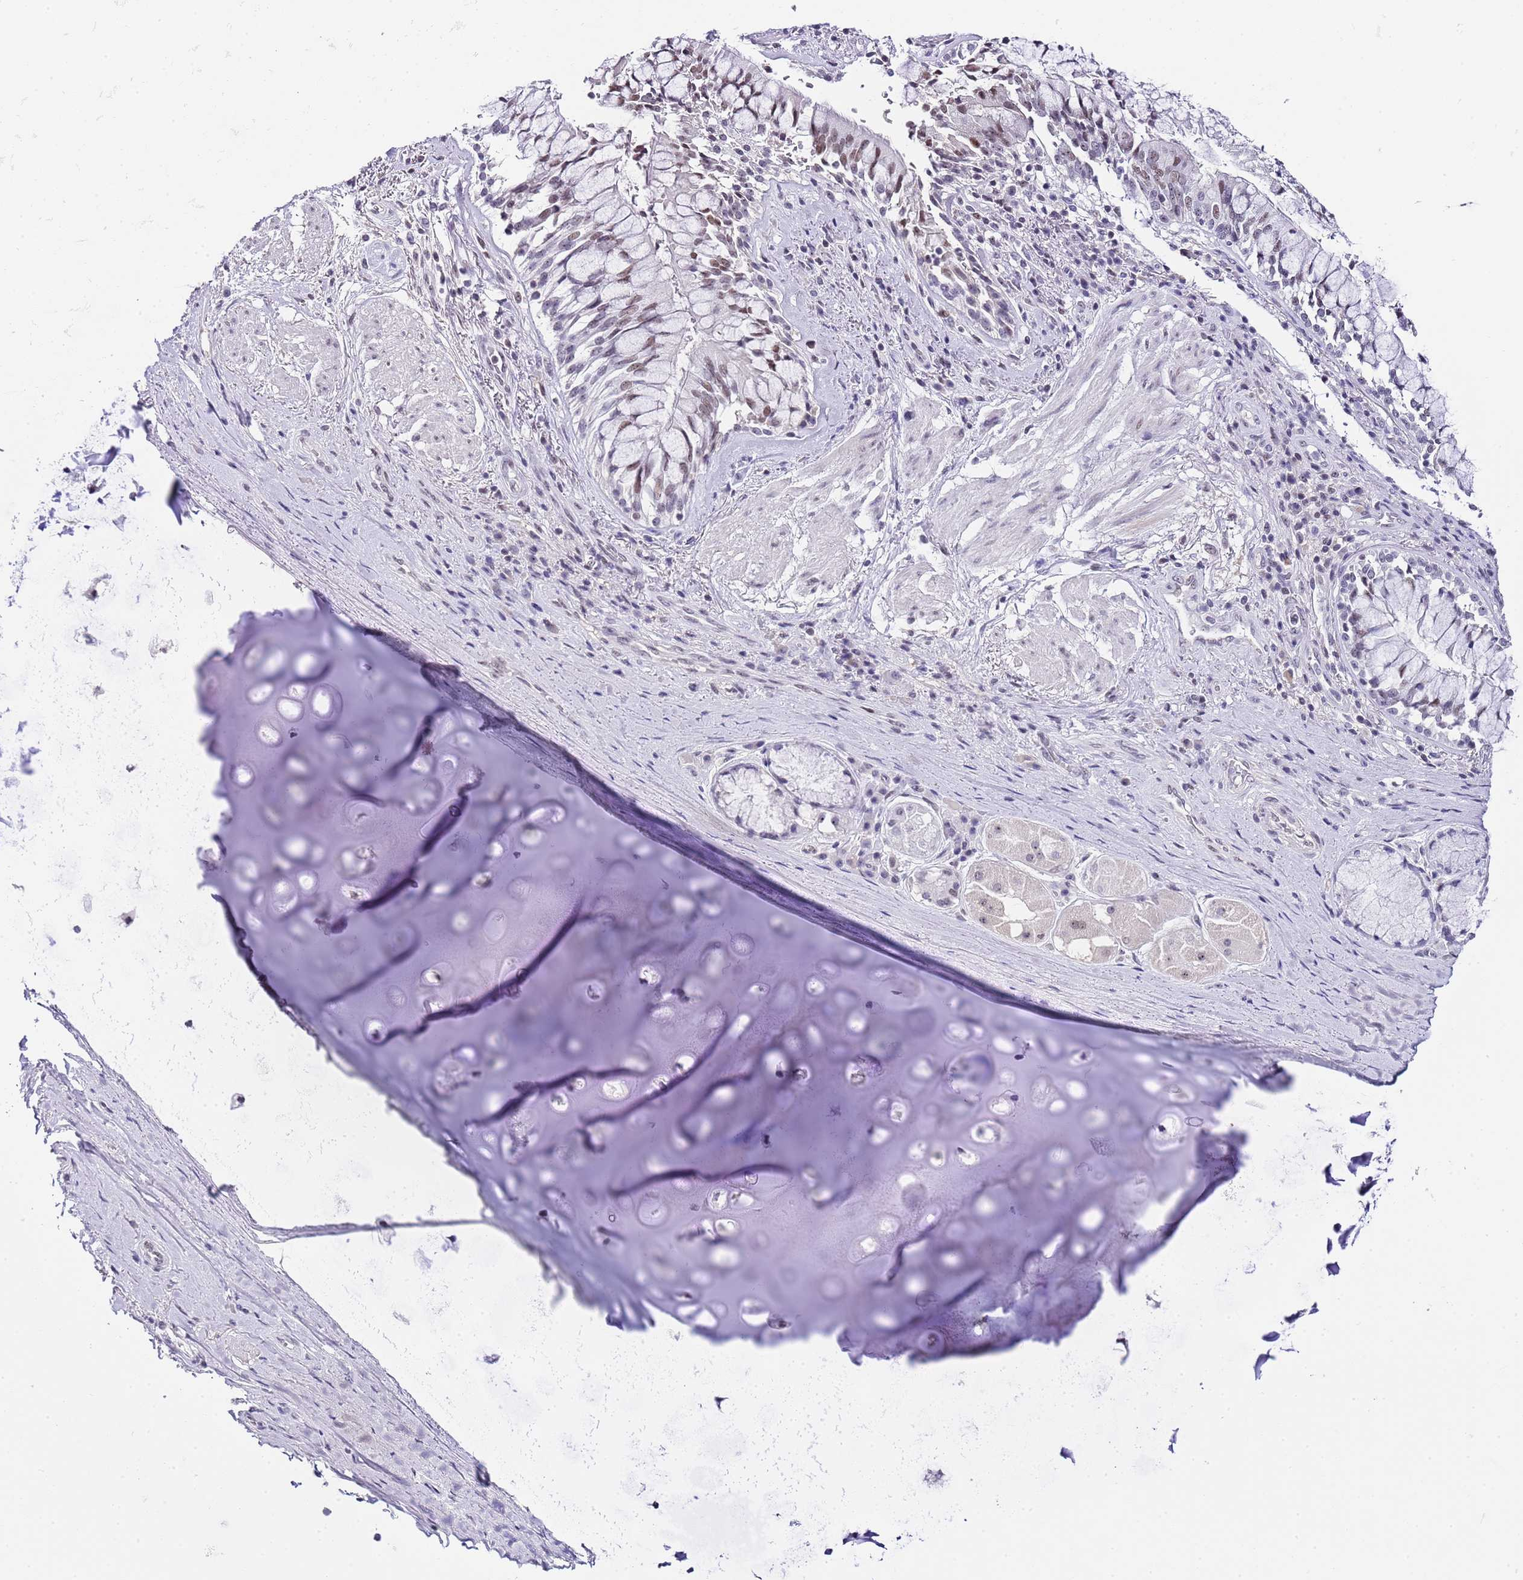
{"staining": {"intensity": "negative", "quantity": "none", "location": "none"}, "tissue": "adipose tissue", "cell_type": "Adipocytes", "image_type": "normal", "snomed": [{"axis": "morphology", "description": "Normal tissue, NOS"}, {"axis": "morphology", "description": "Squamous cell carcinoma, NOS"}, {"axis": "topography", "description": "Bronchus"}, {"axis": "topography", "description": "Lung"}], "caption": "An IHC histopathology image of unremarkable adipose tissue is shown. There is no staining in adipocytes of adipose tissue. (Stains: DAB (3,3'-diaminobenzidine) IHC with hematoxylin counter stain, Microscopy: brightfield microscopy at high magnification).", "gene": "NOP56", "patient": {"sex": "male", "age": 64}}